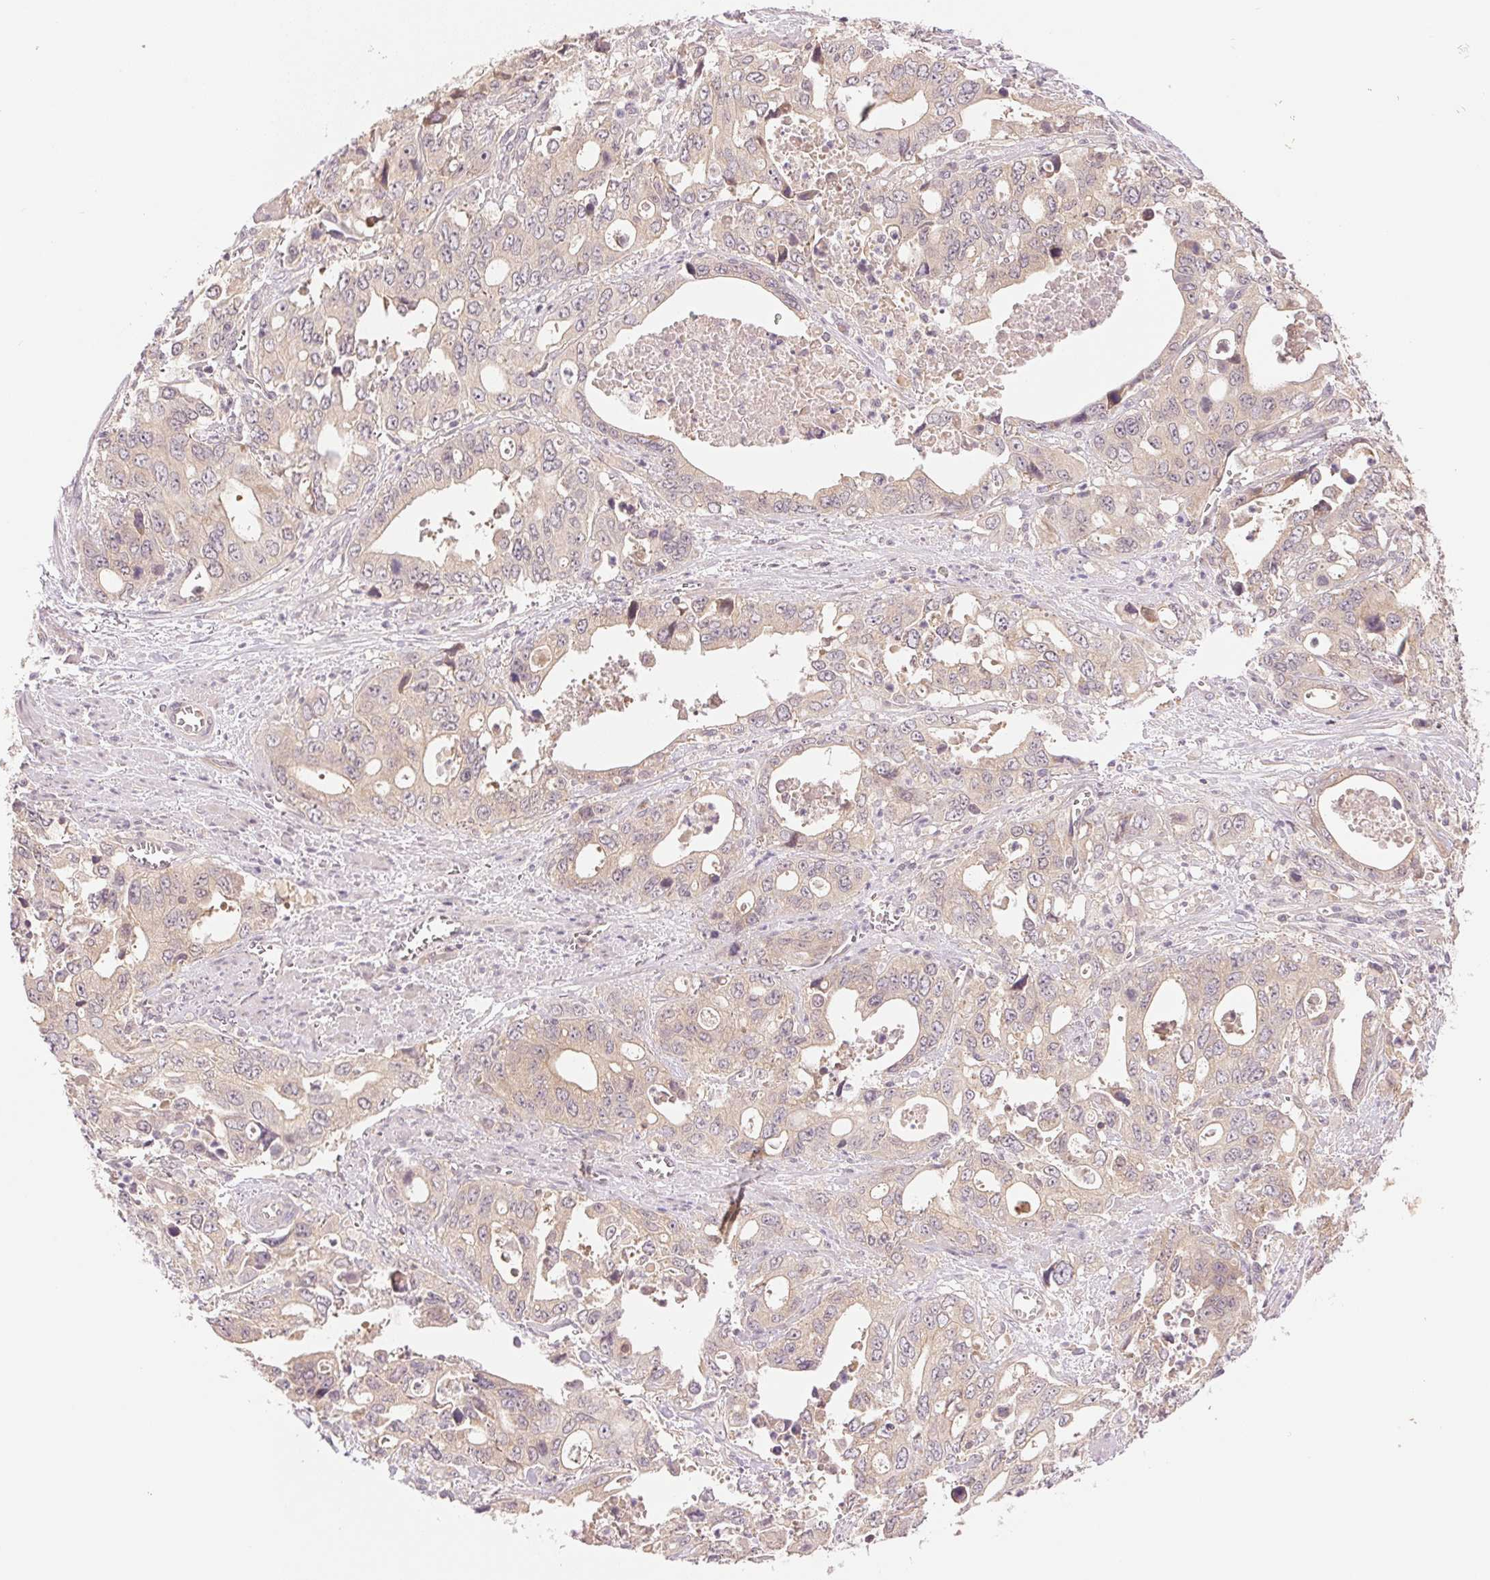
{"staining": {"intensity": "weak", "quantity": "25%-75%", "location": "cytoplasmic/membranous"}, "tissue": "stomach cancer", "cell_type": "Tumor cells", "image_type": "cancer", "snomed": [{"axis": "morphology", "description": "Adenocarcinoma, NOS"}, {"axis": "topography", "description": "Stomach, upper"}], "caption": "Tumor cells display weak cytoplasmic/membranous expression in about 25%-75% of cells in adenocarcinoma (stomach). (Brightfield microscopy of DAB IHC at high magnification).", "gene": "BNIP5", "patient": {"sex": "male", "age": 74}}